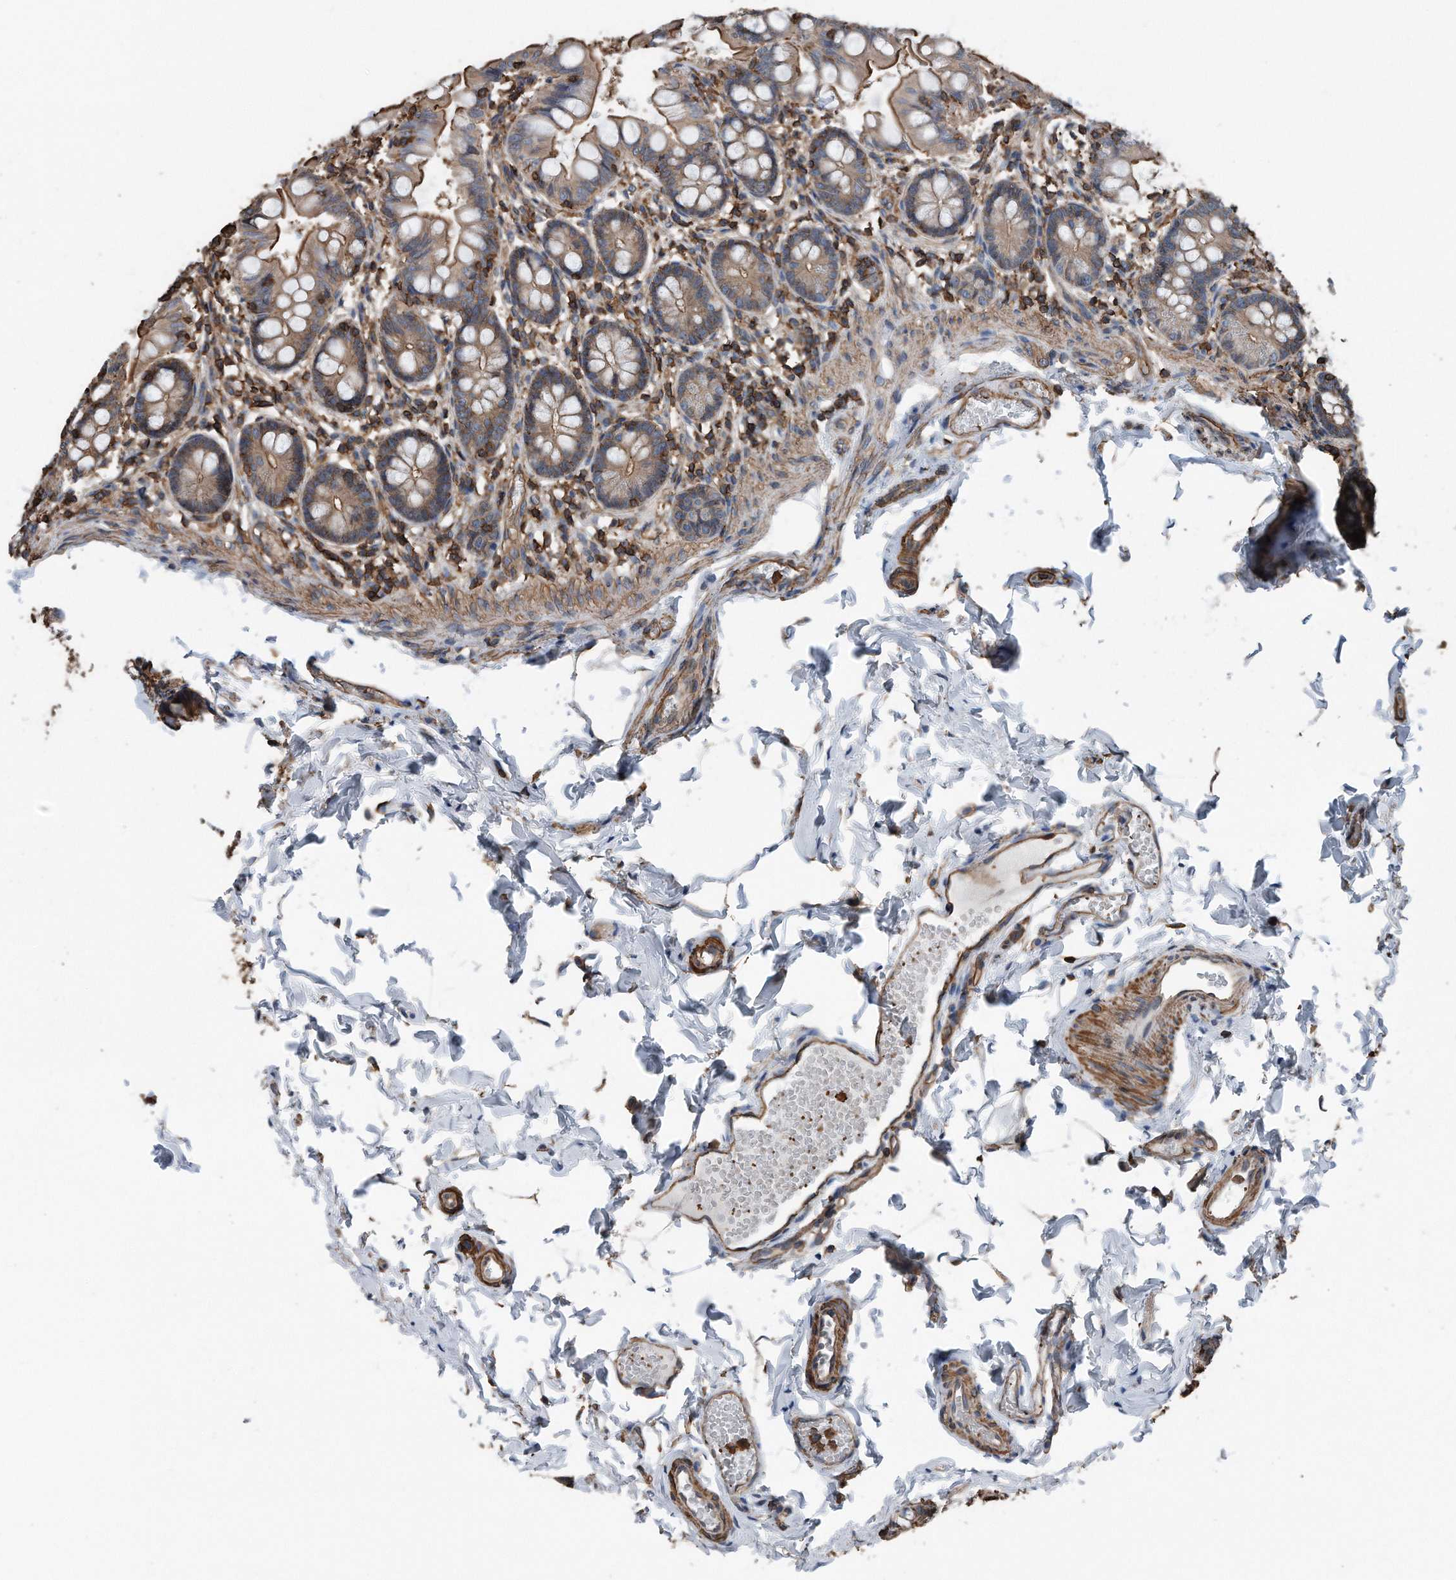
{"staining": {"intensity": "moderate", "quantity": ">75%", "location": "cytoplasmic/membranous"}, "tissue": "small intestine", "cell_type": "Glandular cells", "image_type": "normal", "snomed": [{"axis": "morphology", "description": "Normal tissue, NOS"}, {"axis": "topography", "description": "Small intestine"}], "caption": "Immunohistochemistry micrograph of normal human small intestine stained for a protein (brown), which reveals medium levels of moderate cytoplasmic/membranous expression in about >75% of glandular cells.", "gene": "RSPO3", "patient": {"sex": "male", "age": 7}}